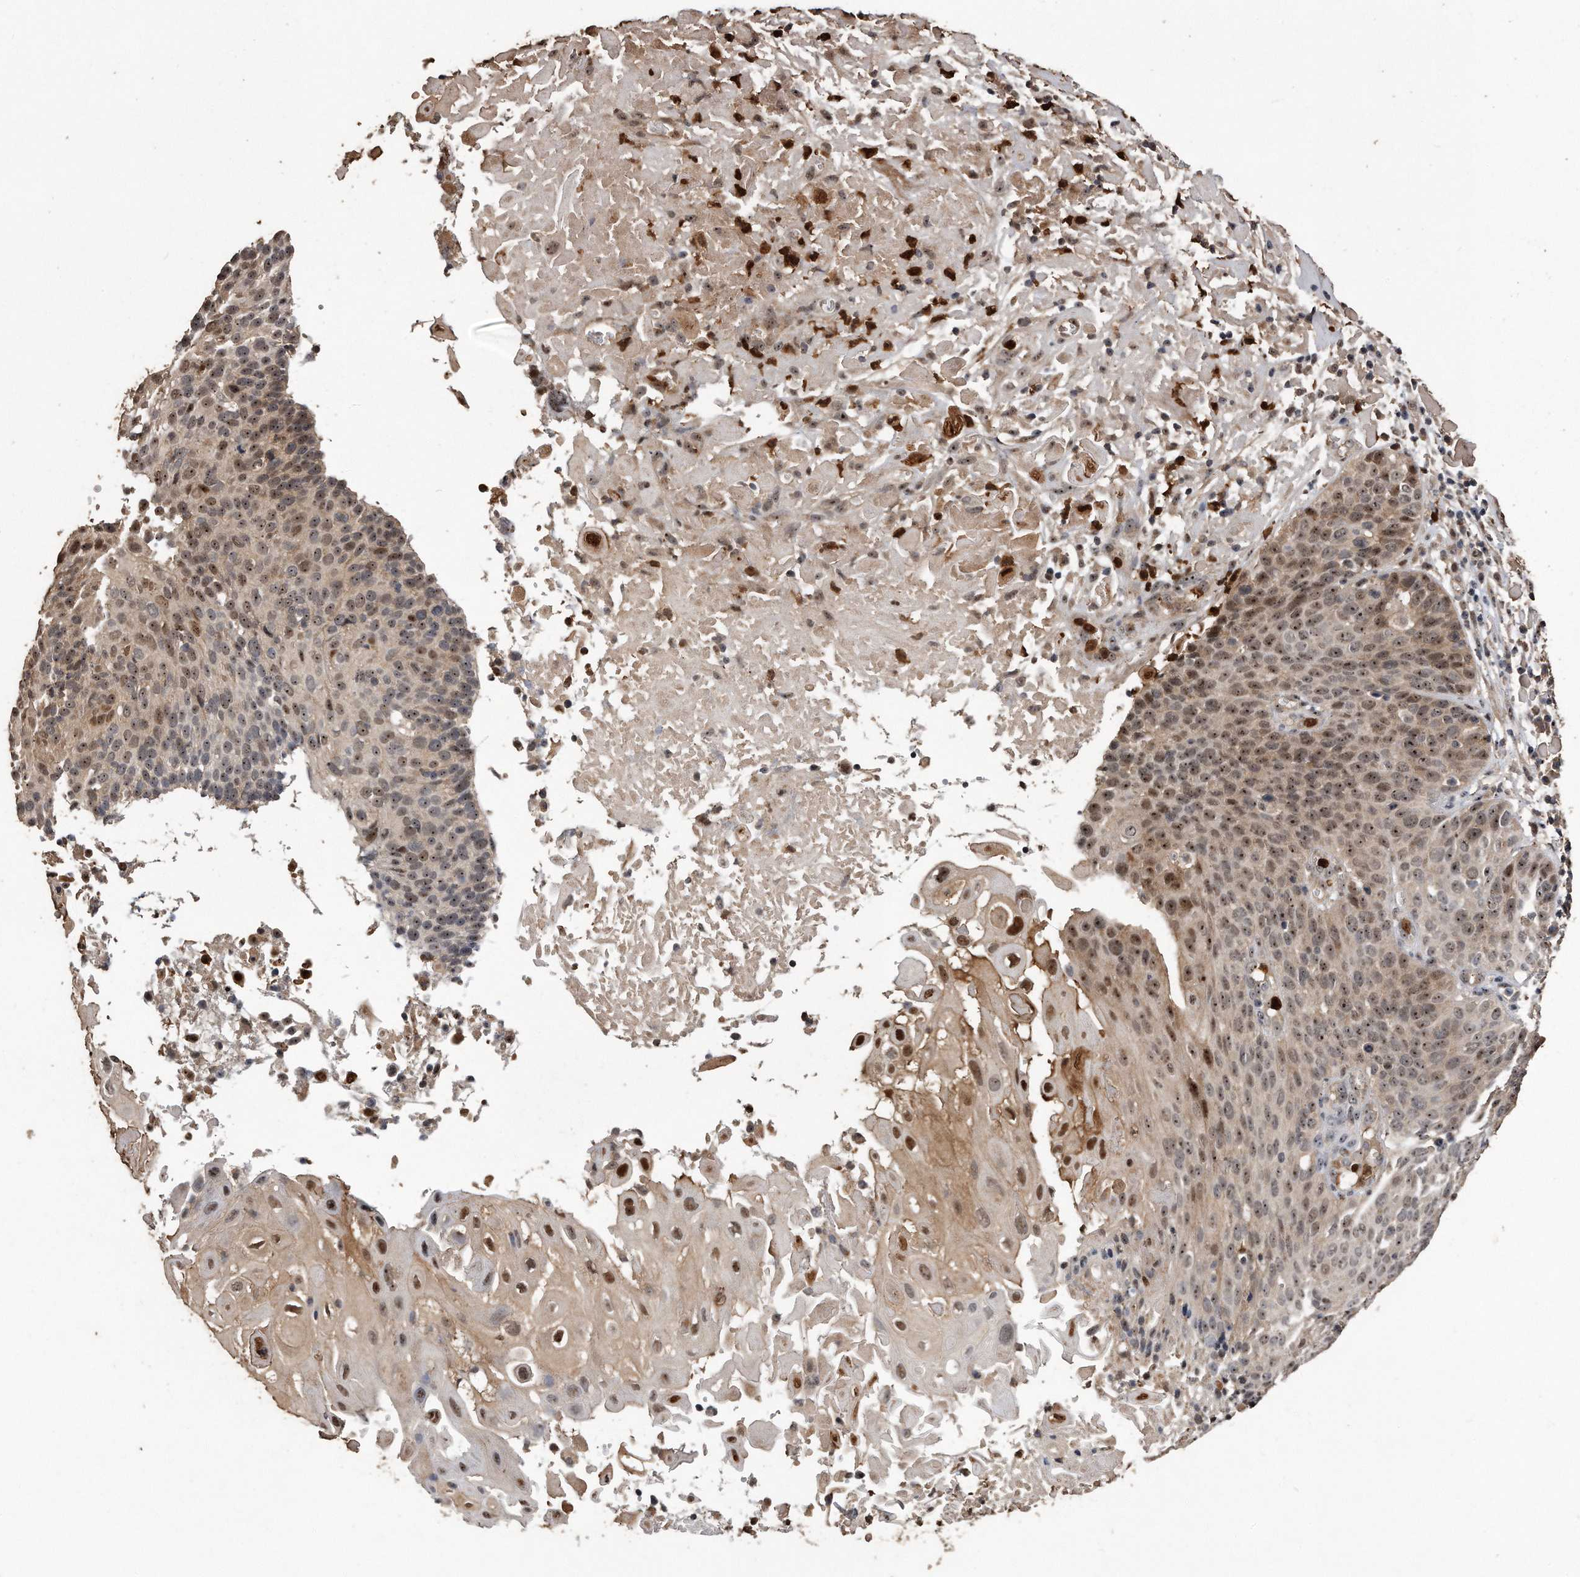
{"staining": {"intensity": "moderate", "quantity": ">75%", "location": "nuclear"}, "tissue": "cervical cancer", "cell_type": "Tumor cells", "image_type": "cancer", "snomed": [{"axis": "morphology", "description": "Squamous cell carcinoma, NOS"}, {"axis": "topography", "description": "Cervix"}], "caption": "Protein expression analysis of squamous cell carcinoma (cervical) displays moderate nuclear expression in about >75% of tumor cells.", "gene": "PELO", "patient": {"sex": "female", "age": 74}}